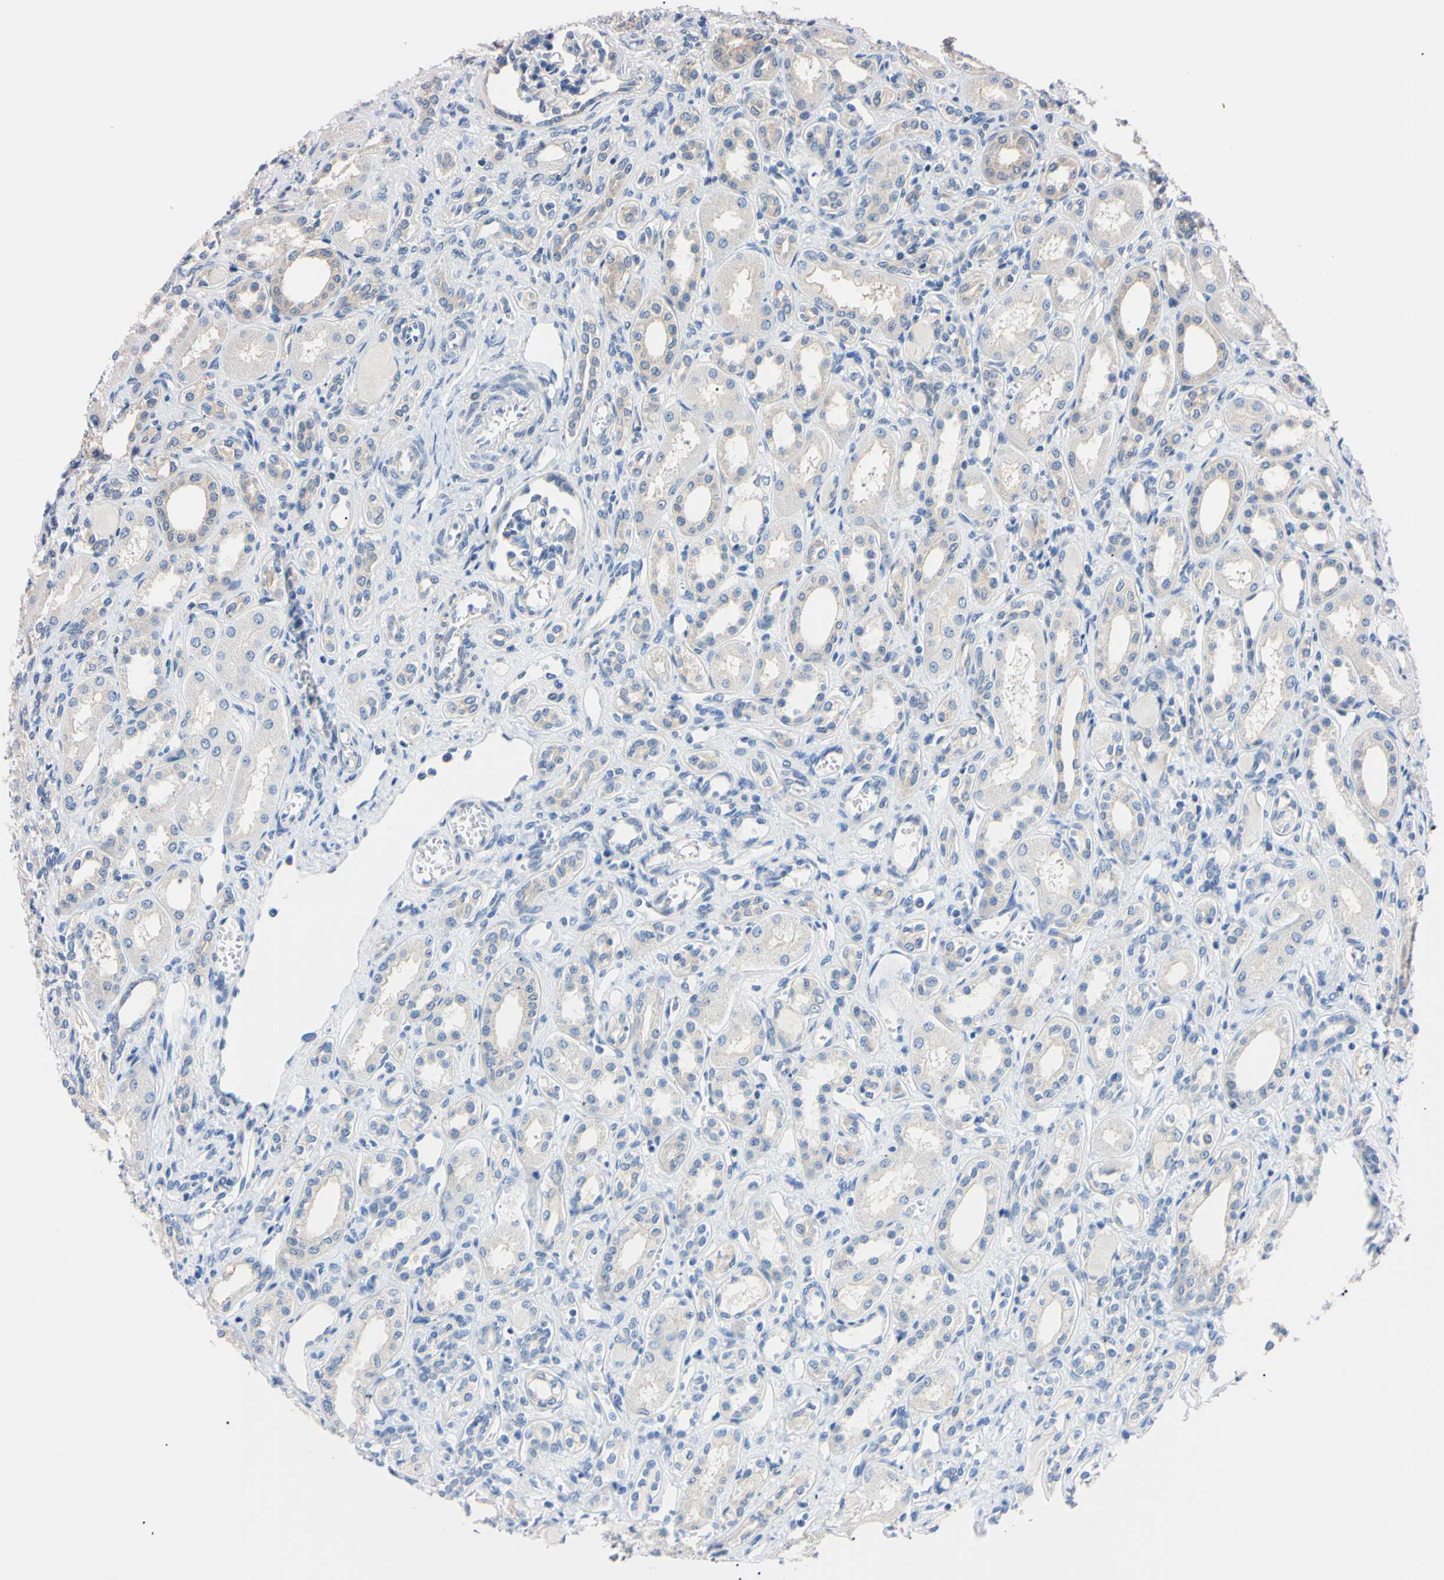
{"staining": {"intensity": "negative", "quantity": "none", "location": "none"}, "tissue": "kidney", "cell_type": "Cells in glomeruli", "image_type": "normal", "snomed": [{"axis": "morphology", "description": "Normal tissue, NOS"}, {"axis": "topography", "description": "Kidney"}], "caption": "Cells in glomeruli are negative for protein expression in benign human kidney. (IHC, brightfield microscopy, high magnification).", "gene": "RARS1", "patient": {"sex": "male", "age": 7}}